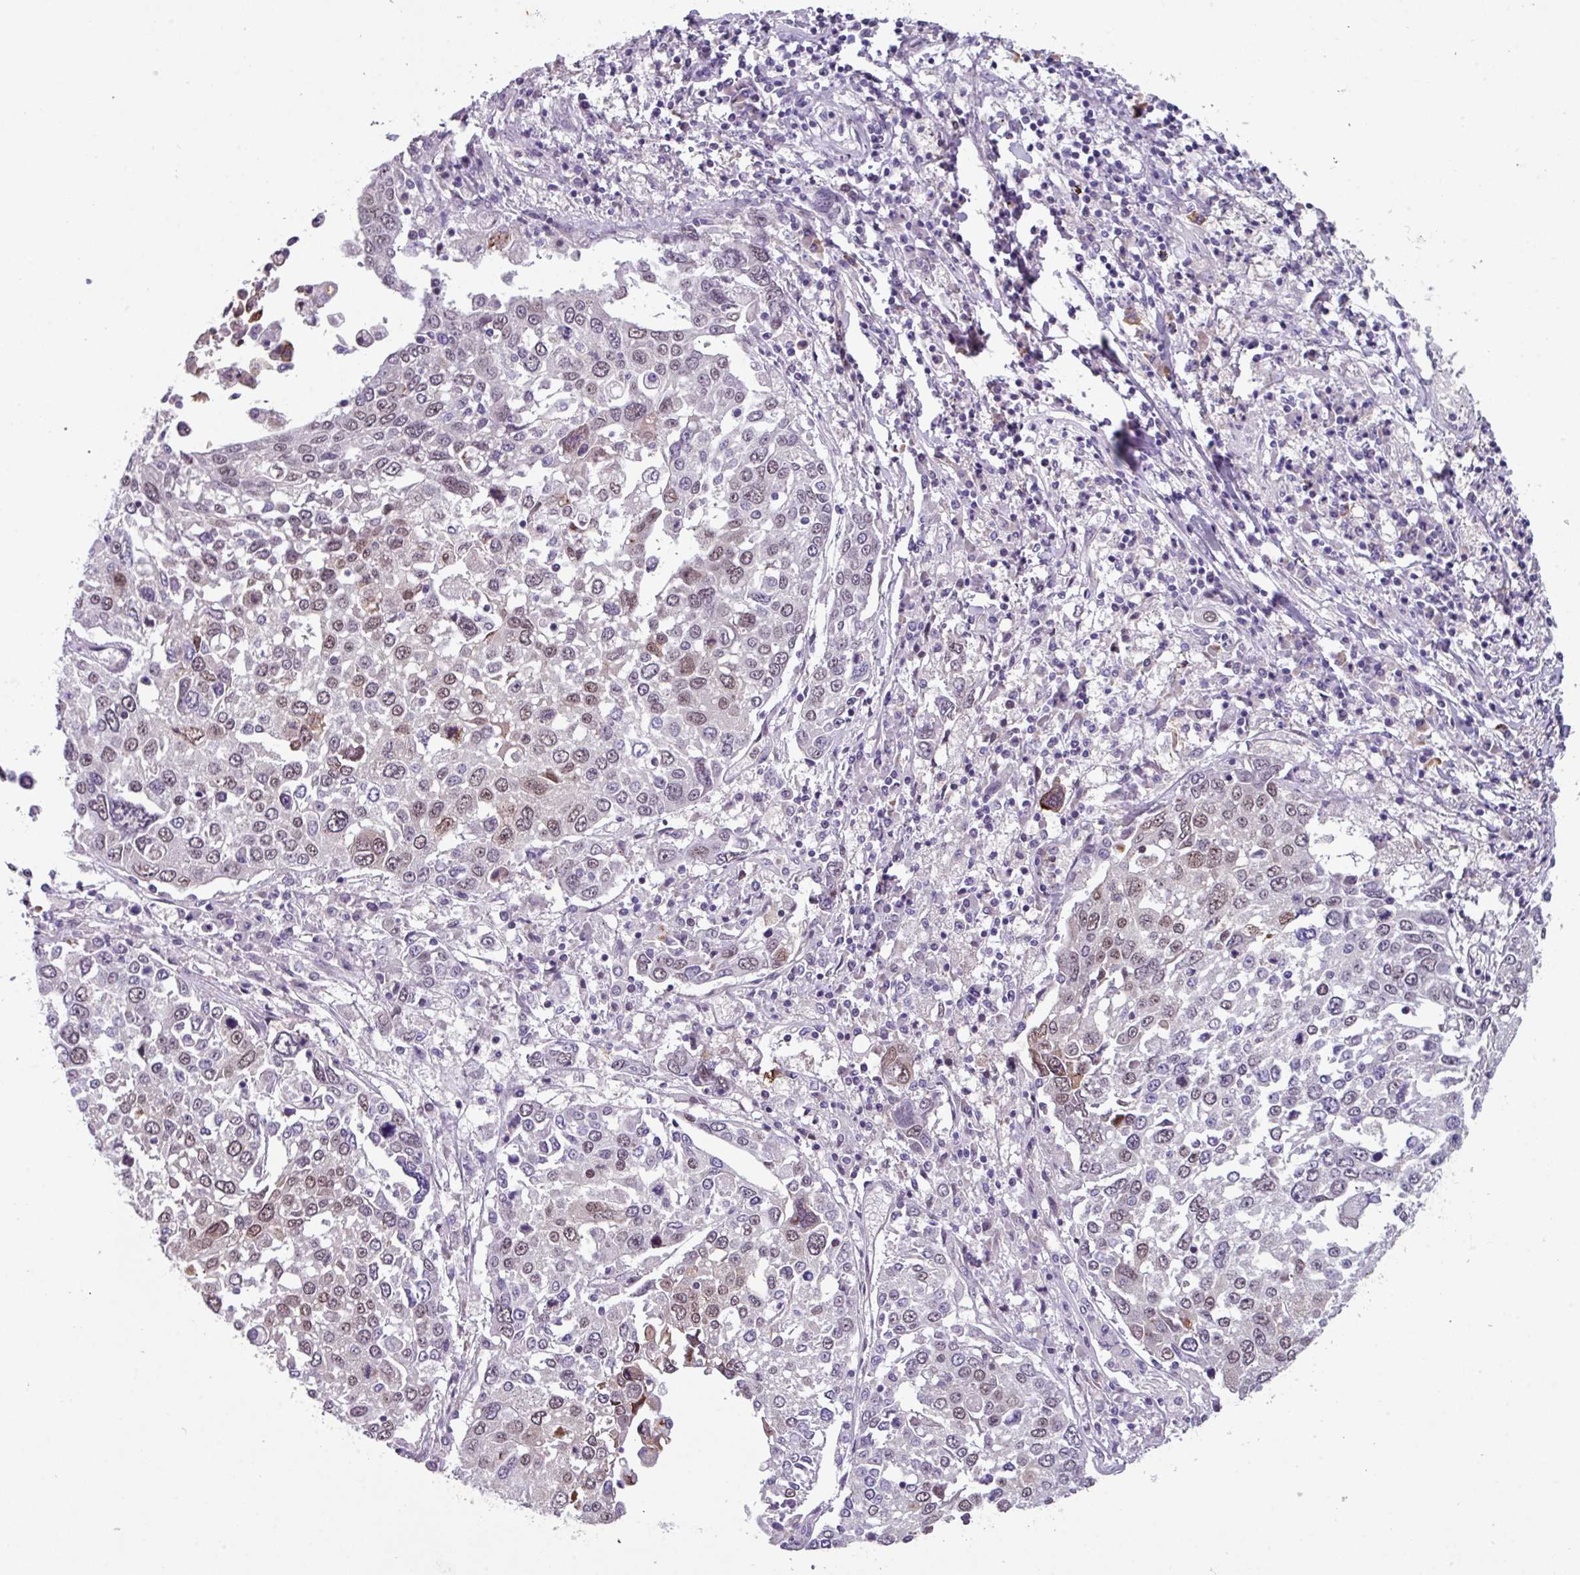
{"staining": {"intensity": "weak", "quantity": "25%-75%", "location": "nuclear"}, "tissue": "lung cancer", "cell_type": "Tumor cells", "image_type": "cancer", "snomed": [{"axis": "morphology", "description": "Squamous cell carcinoma, NOS"}, {"axis": "topography", "description": "Lung"}], "caption": "This micrograph reveals IHC staining of squamous cell carcinoma (lung), with low weak nuclear expression in approximately 25%-75% of tumor cells.", "gene": "ZFP3", "patient": {"sex": "male", "age": 65}}